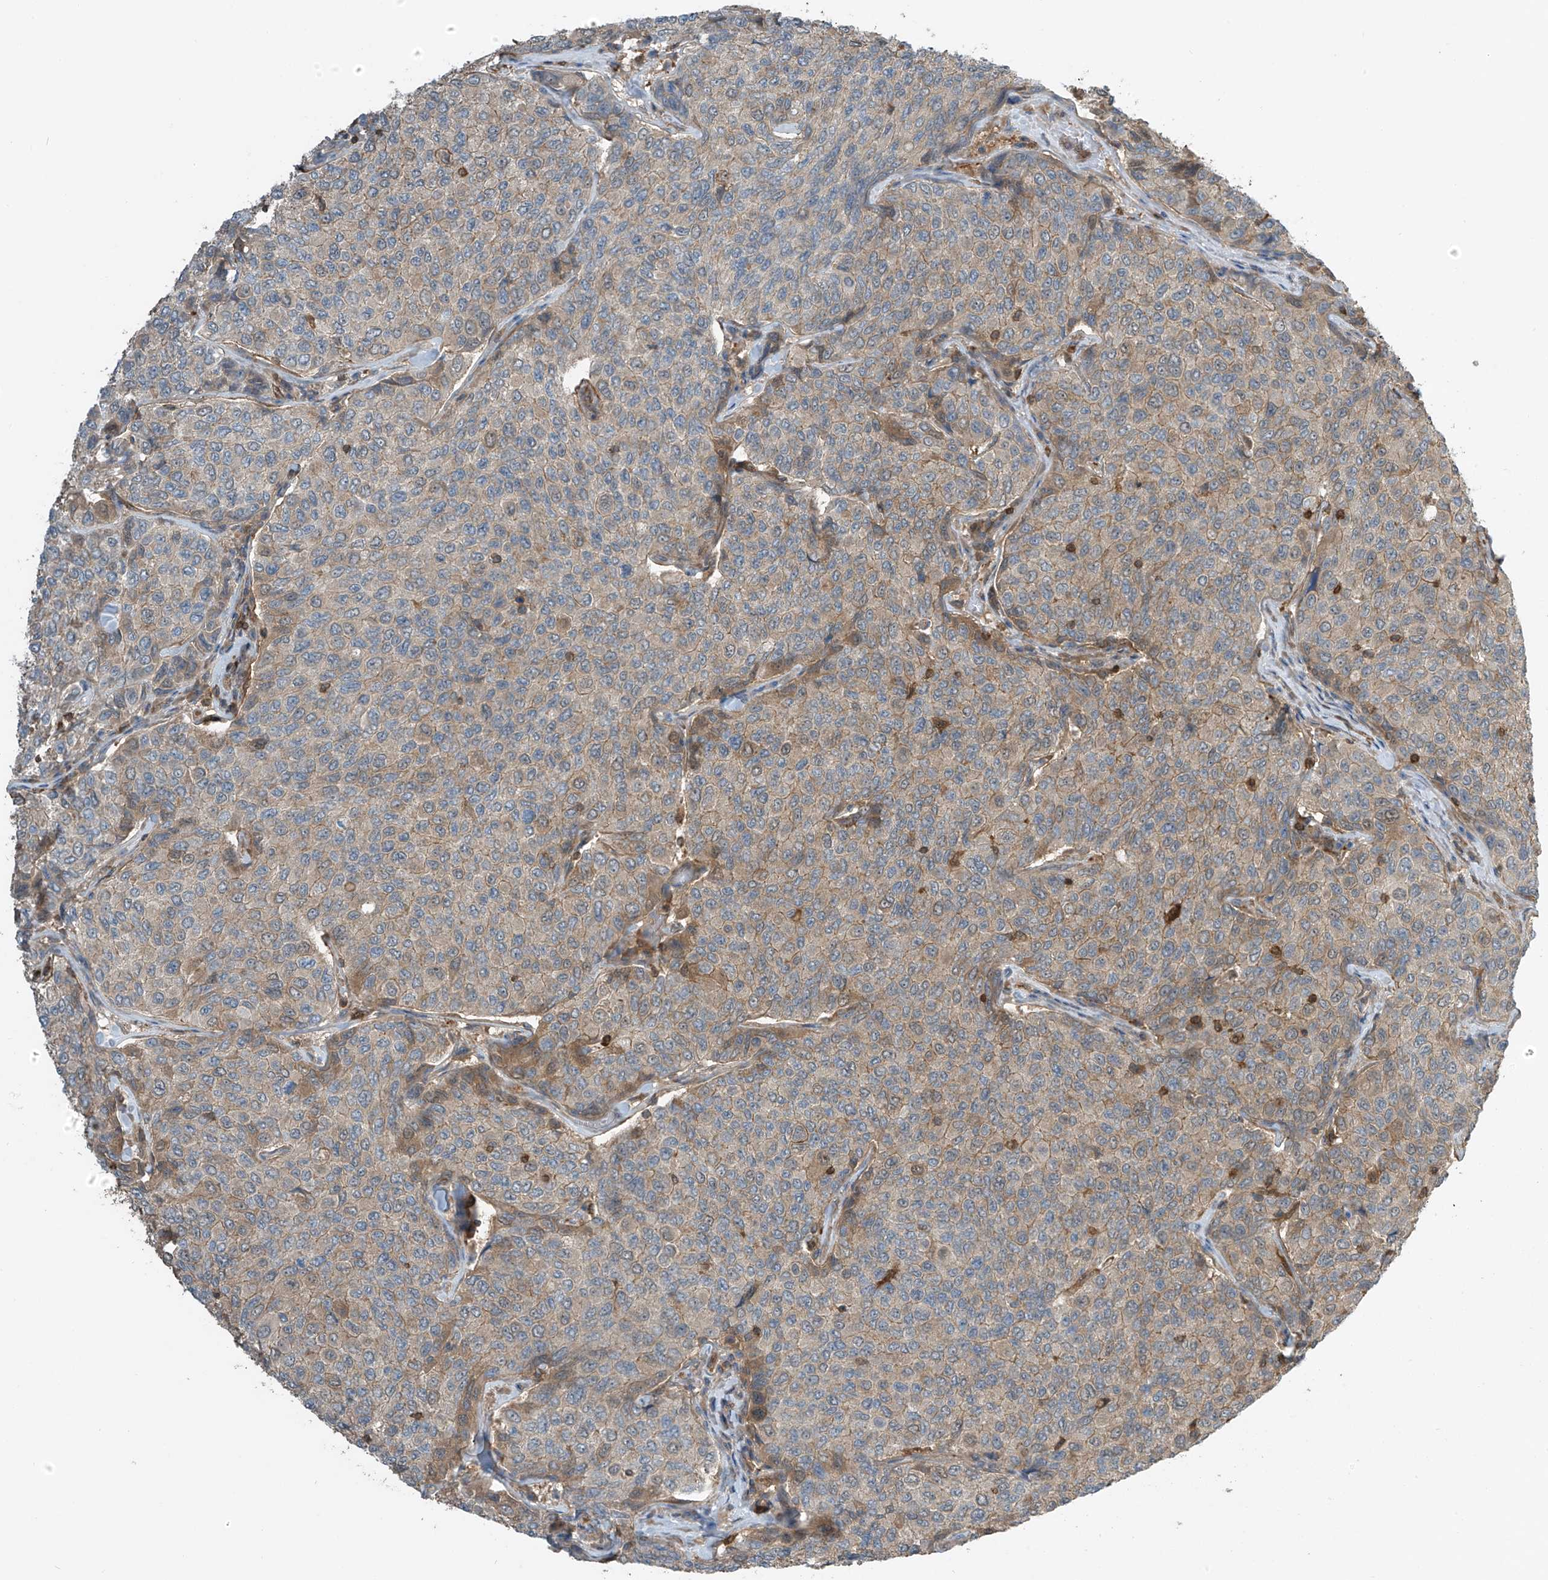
{"staining": {"intensity": "moderate", "quantity": "25%-75%", "location": "cytoplasmic/membranous"}, "tissue": "breast cancer", "cell_type": "Tumor cells", "image_type": "cancer", "snomed": [{"axis": "morphology", "description": "Duct carcinoma"}, {"axis": "topography", "description": "Breast"}], "caption": "IHC image of infiltrating ductal carcinoma (breast) stained for a protein (brown), which exhibits medium levels of moderate cytoplasmic/membranous staining in about 25%-75% of tumor cells.", "gene": "SH3BGRL3", "patient": {"sex": "female", "age": 55}}